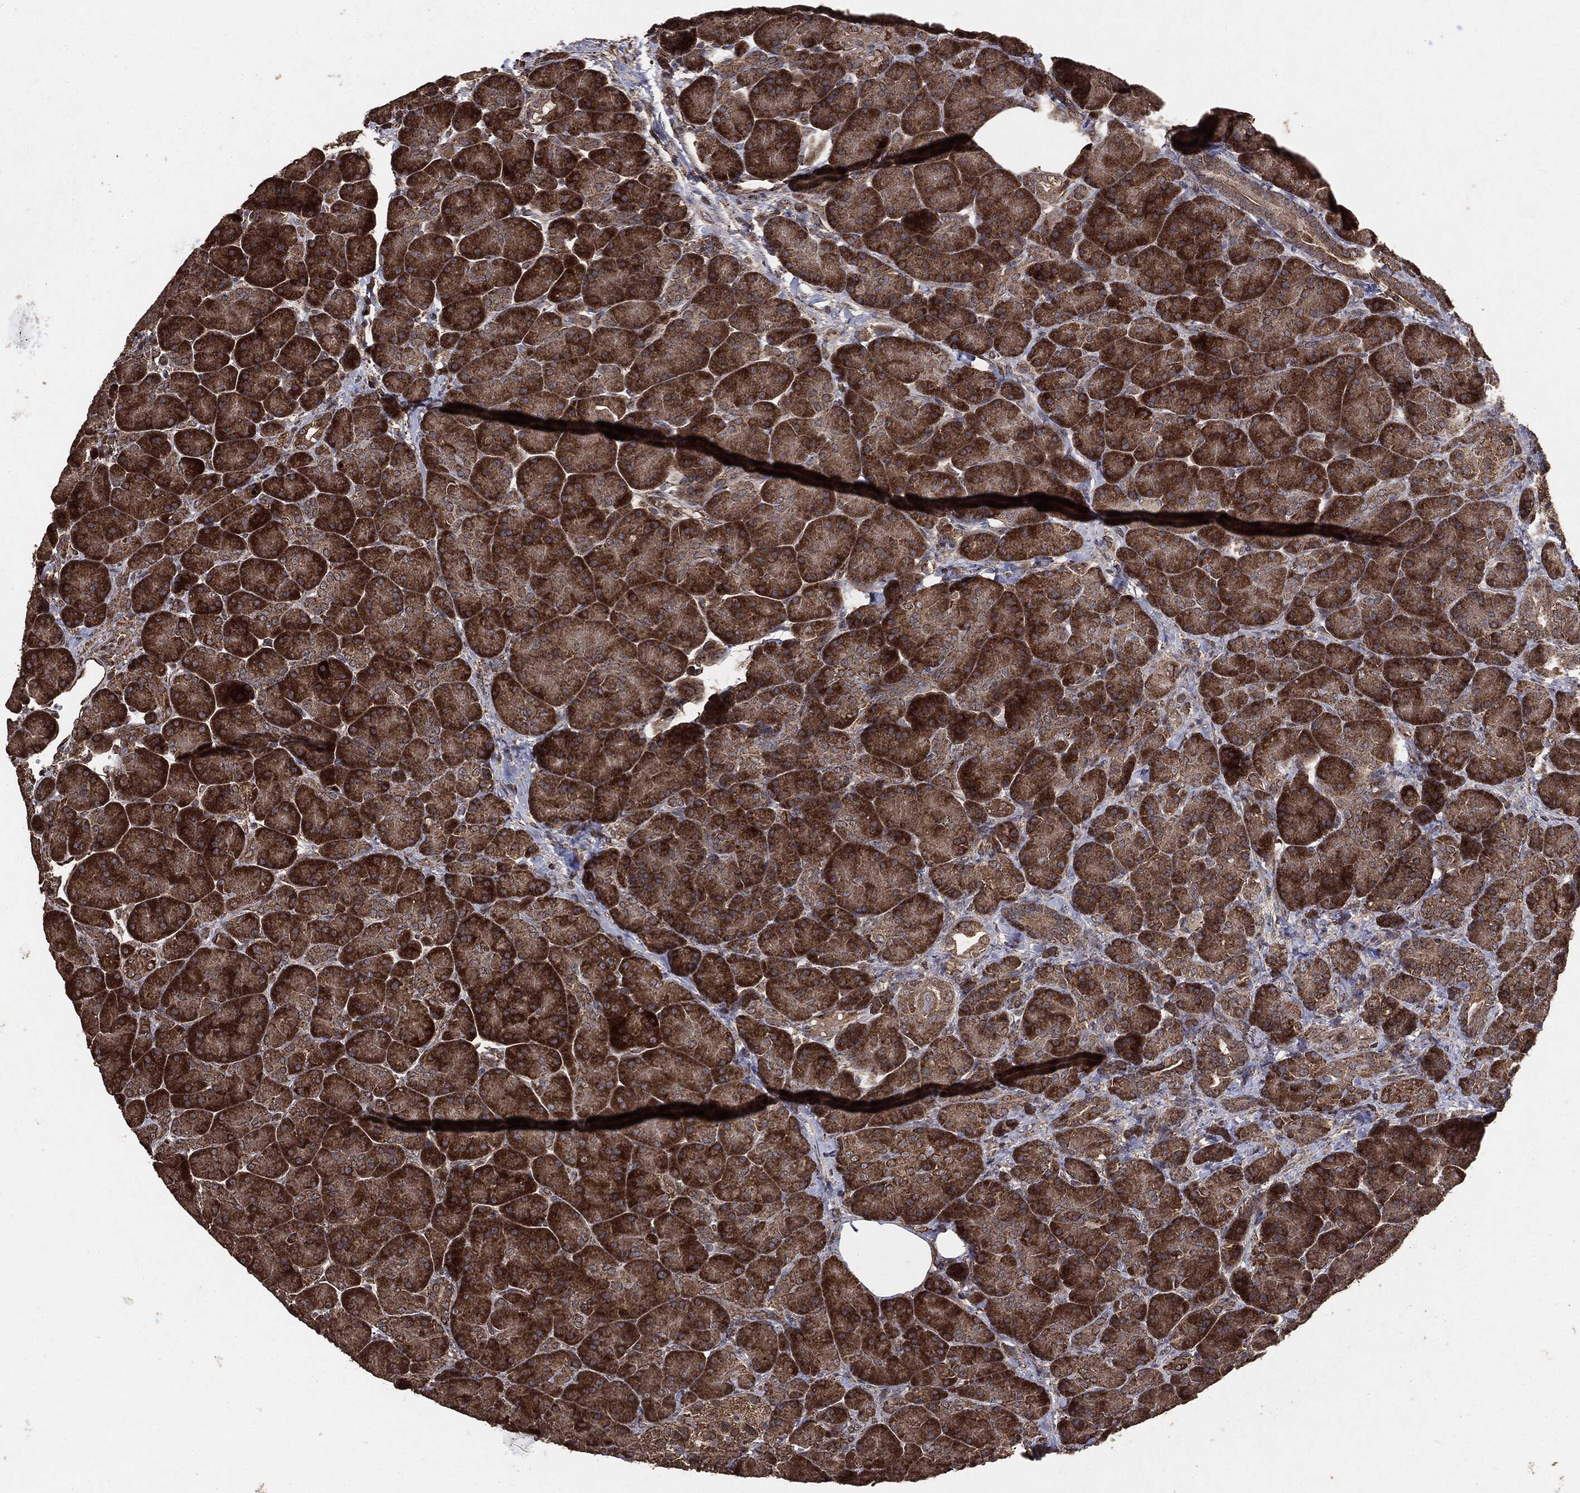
{"staining": {"intensity": "strong", "quantity": ">75%", "location": "cytoplasmic/membranous"}, "tissue": "pancreas", "cell_type": "Exocrine glandular cells", "image_type": "normal", "snomed": [{"axis": "morphology", "description": "Normal tissue, NOS"}, {"axis": "topography", "description": "Pancreas"}], "caption": "Protein staining by IHC exhibits strong cytoplasmic/membranous positivity in about >75% of exocrine glandular cells in benign pancreas.", "gene": "MTOR", "patient": {"sex": "female", "age": 63}}